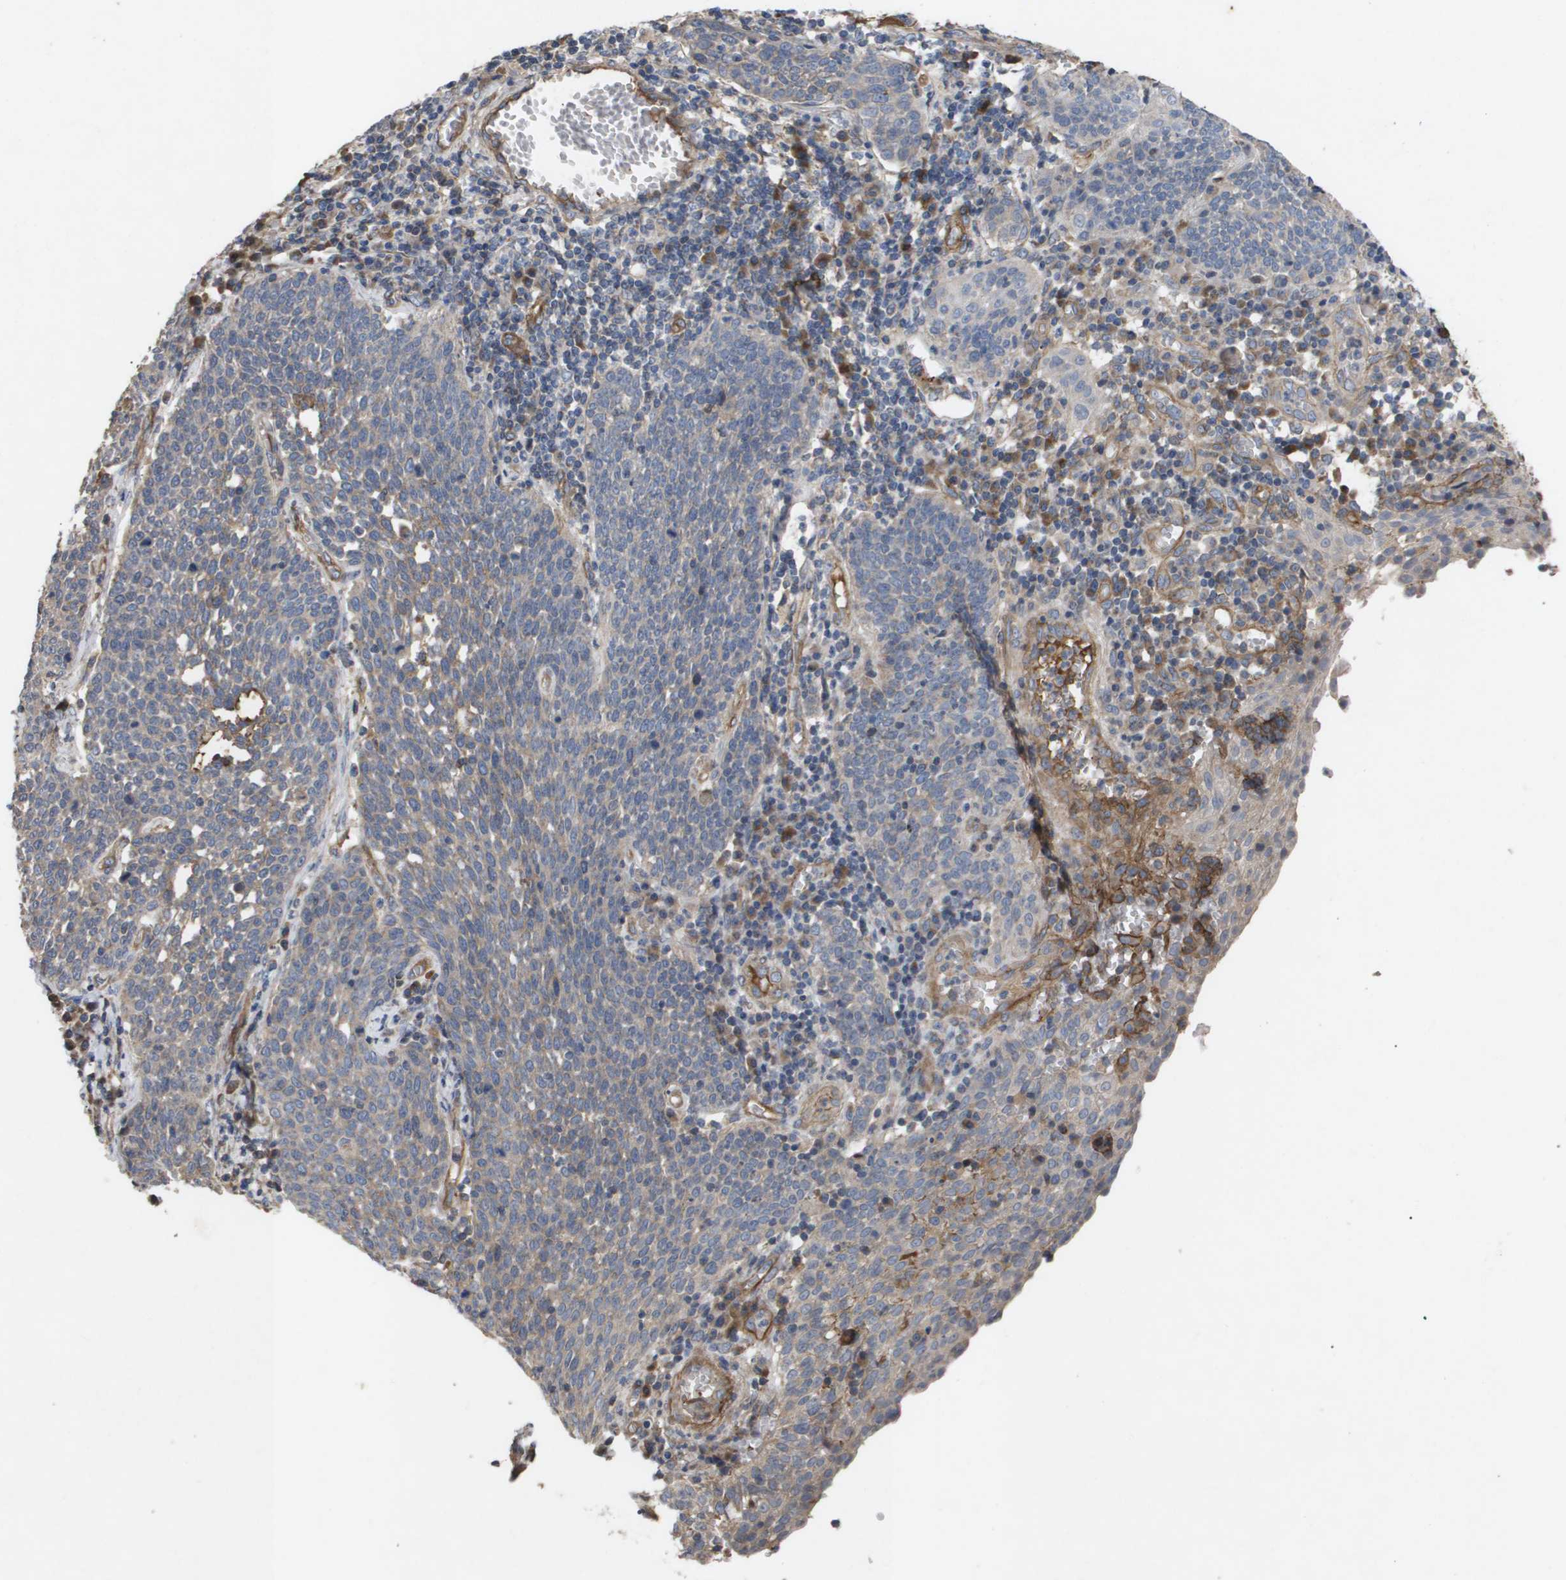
{"staining": {"intensity": "weak", "quantity": "<25%", "location": "cytoplasmic/membranous"}, "tissue": "cervical cancer", "cell_type": "Tumor cells", "image_type": "cancer", "snomed": [{"axis": "morphology", "description": "Squamous cell carcinoma, NOS"}, {"axis": "topography", "description": "Cervix"}], "caption": "A histopathology image of cervical cancer stained for a protein demonstrates no brown staining in tumor cells. (DAB immunohistochemistry visualized using brightfield microscopy, high magnification).", "gene": "TNS1", "patient": {"sex": "female", "age": 34}}